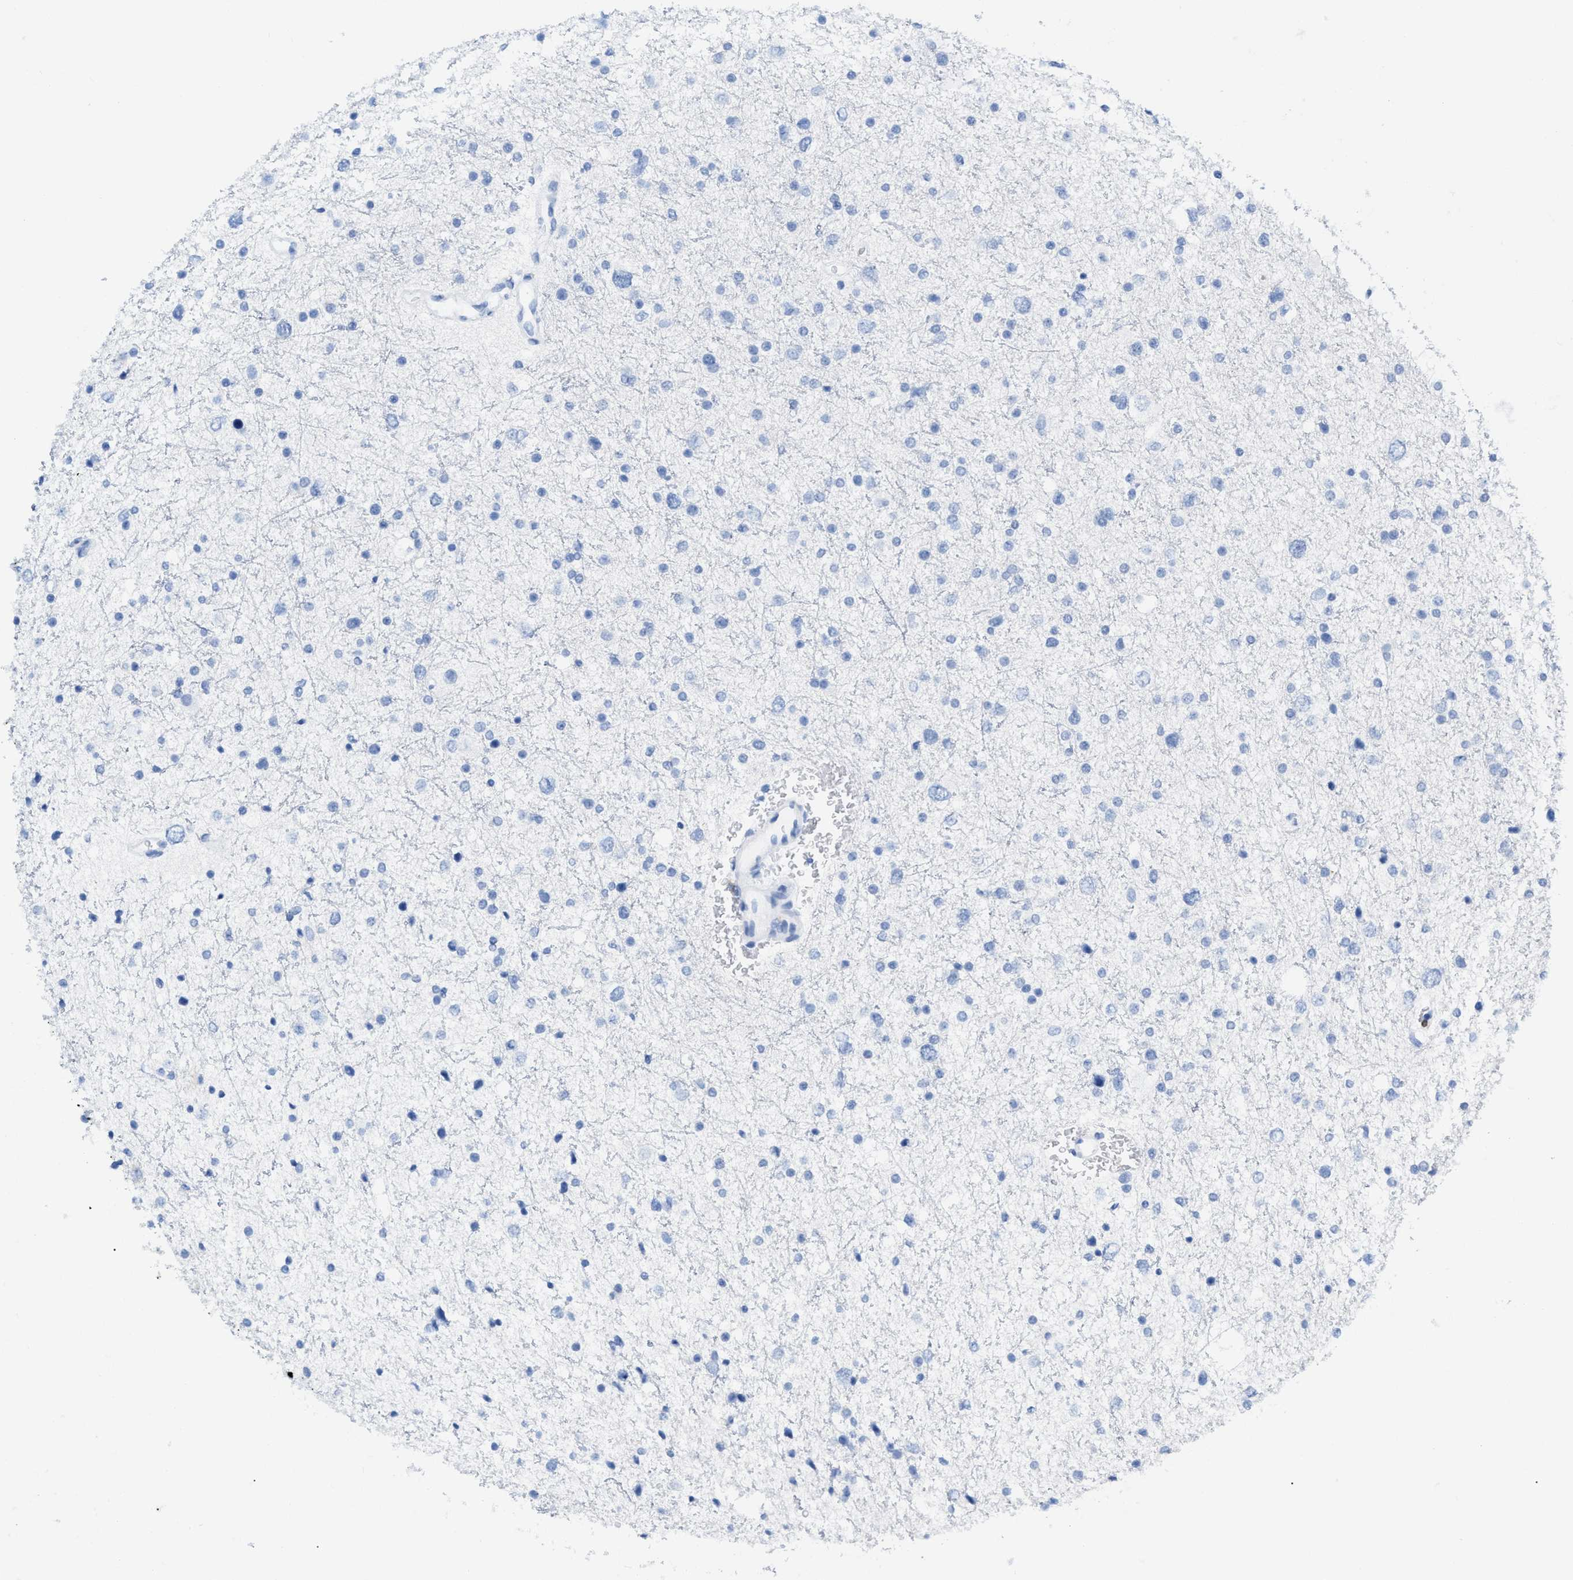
{"staining": {"intensity": "negative", "quantity": "none", "location": "none"}, "tissue": "glioma", "cell_type": "Tumor cells", "image_type": "cancer", "snomed": [{"axis": "morphology", "description": "Glioma, malignant, Low grade"}, {"axis": "topography", "description": "Brain"}], "caption": "Immunohistochemistry (IHC) of glioma reveals no staining in tumor cells.", "gene": "CD5", "patient": {"sex": "female", "age": 37}}